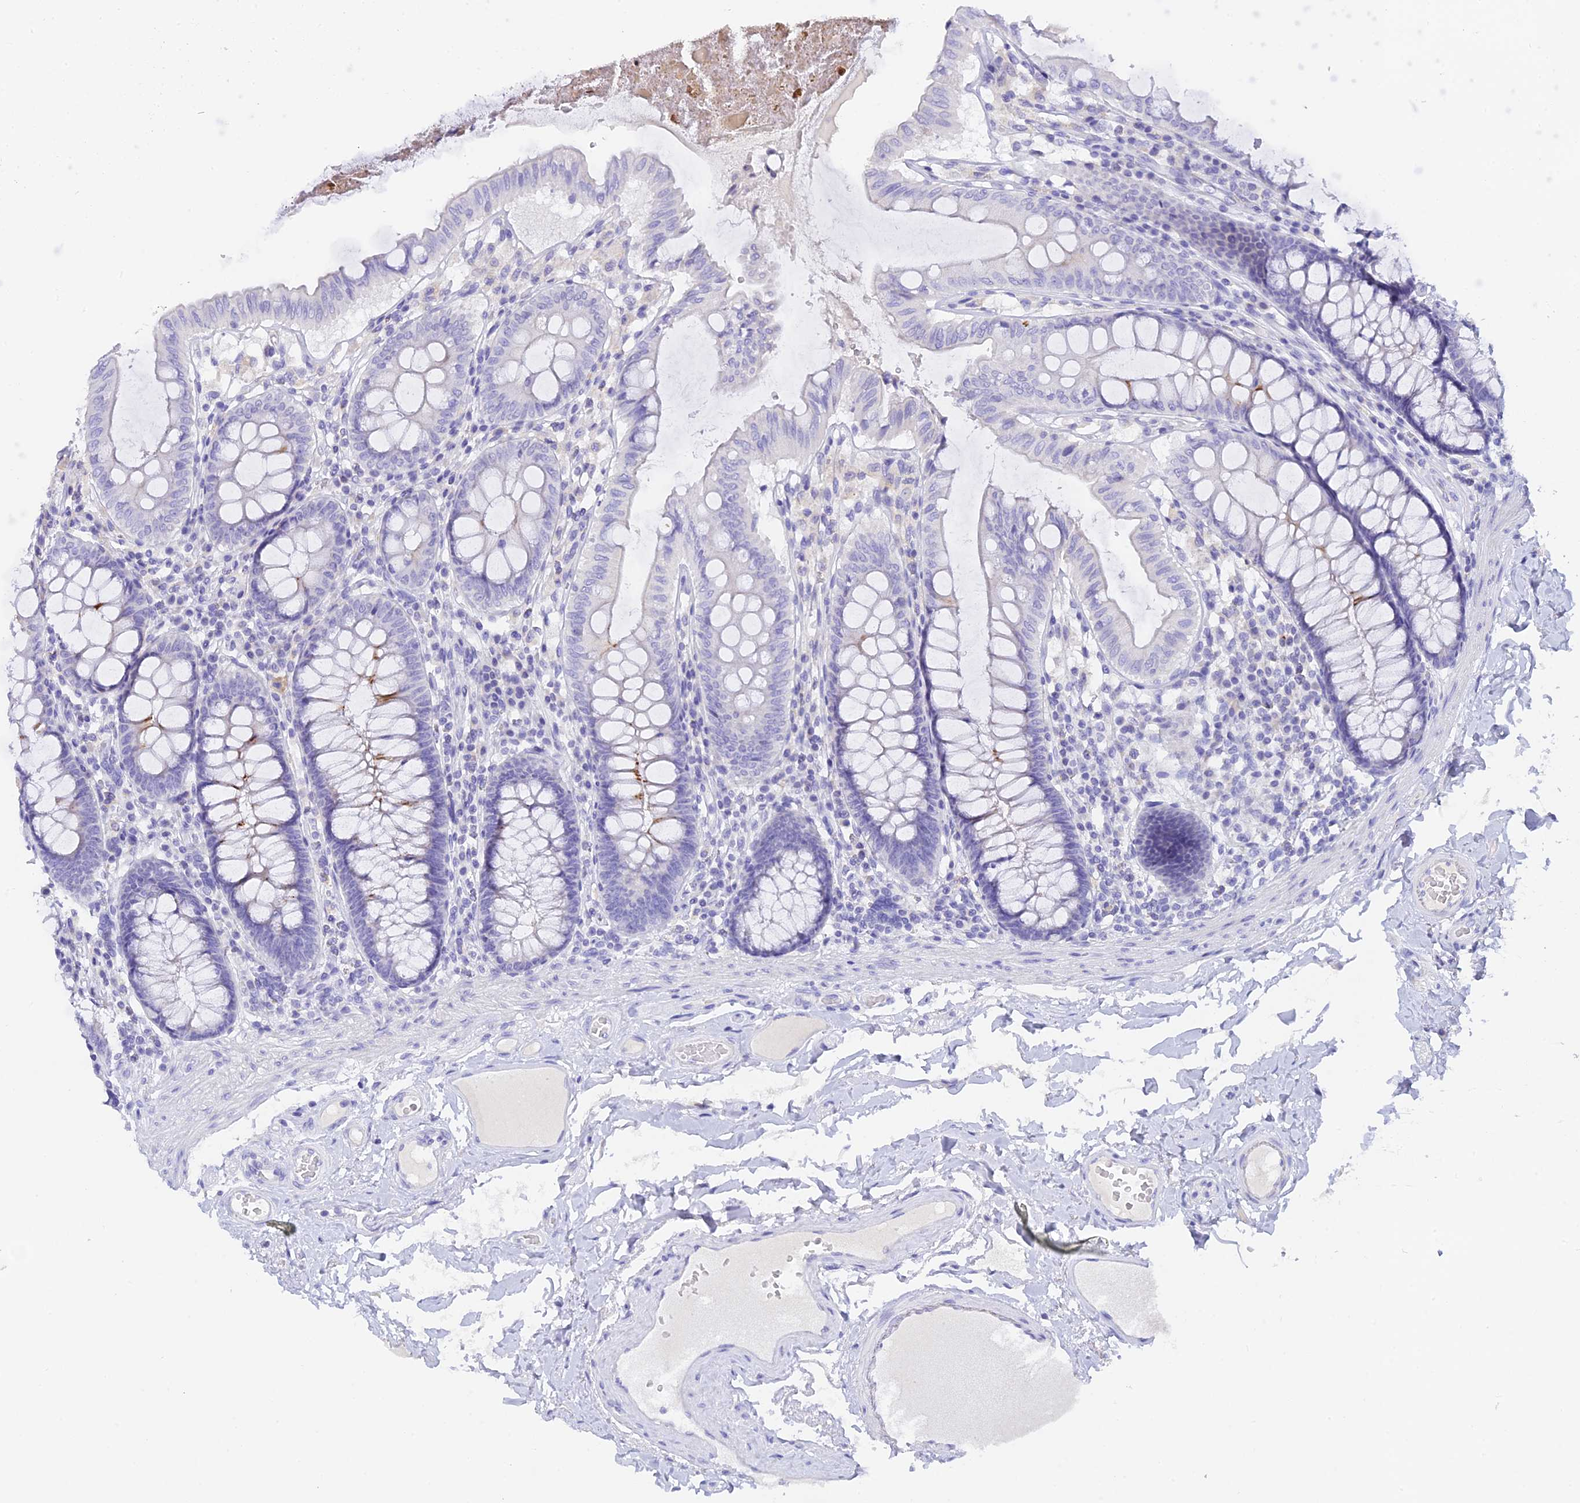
{"staining": {"intensity": "negative", "quantity": "none", "location": "none"}, "tissue": "colon", "cell_type": "Endothelial cells", "image_type": "normal", "snomed": [{"axis": "morphology", "description": "Normal tissue, NOS"}, {"axis": "topography", "description": "Colon"}], "caption": "Micrograph shows no significant protein positivity in endothelial cells of benign colon. The staining is performed using DAB brown chromogen with nuclei counter-stained in using hematoxylin.", "gene": "C12orf29", "patient": {"sex": "male", "age": 84}}